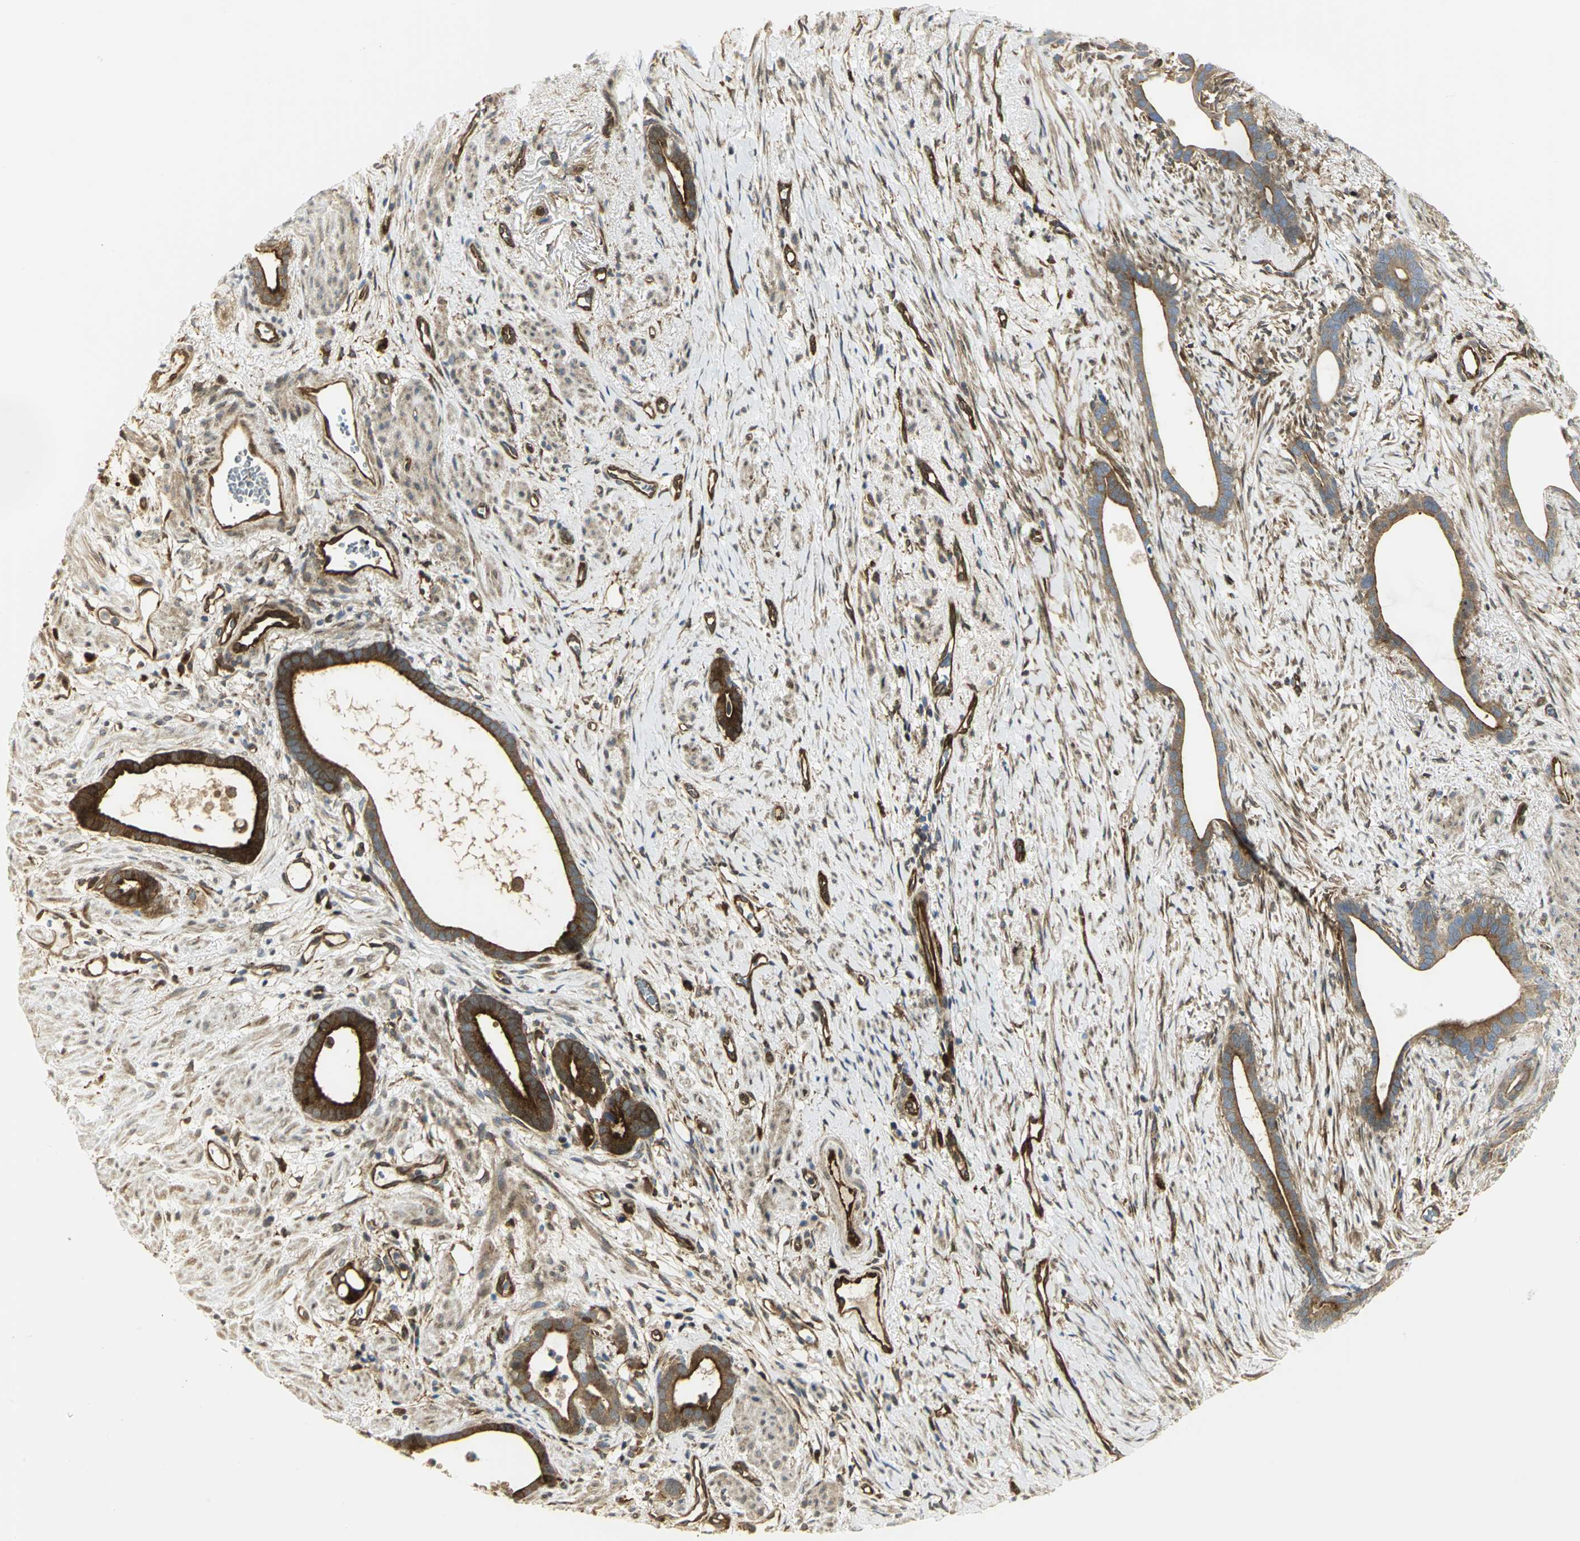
{"staining": {"intensity": "moderate", "quantity": ">75%", "location": "cytoplasmic/membranous"}, "tissue": "stomach cancer", "cell_type": "Tumor cells", "image_type": "cancer", "snomed": [{"axis": "morphology", "description": "Adenocarcinoma, NOS"}, {"axis": "topography", "description": "Stomach"}], "caption": "Immunohistochemical staining of human stomach cancer shows medium levels of moderate cytoplasmic/membranous expression in approximately >75% of tumor cells. The staining was performed using DAB to visualize the protein expression in brown, while the nuclei were stained in blue with hematoxylin (Magnification: 20x).", "gene": "EEA1", "patient": {"sex": "female", "age": 75}}